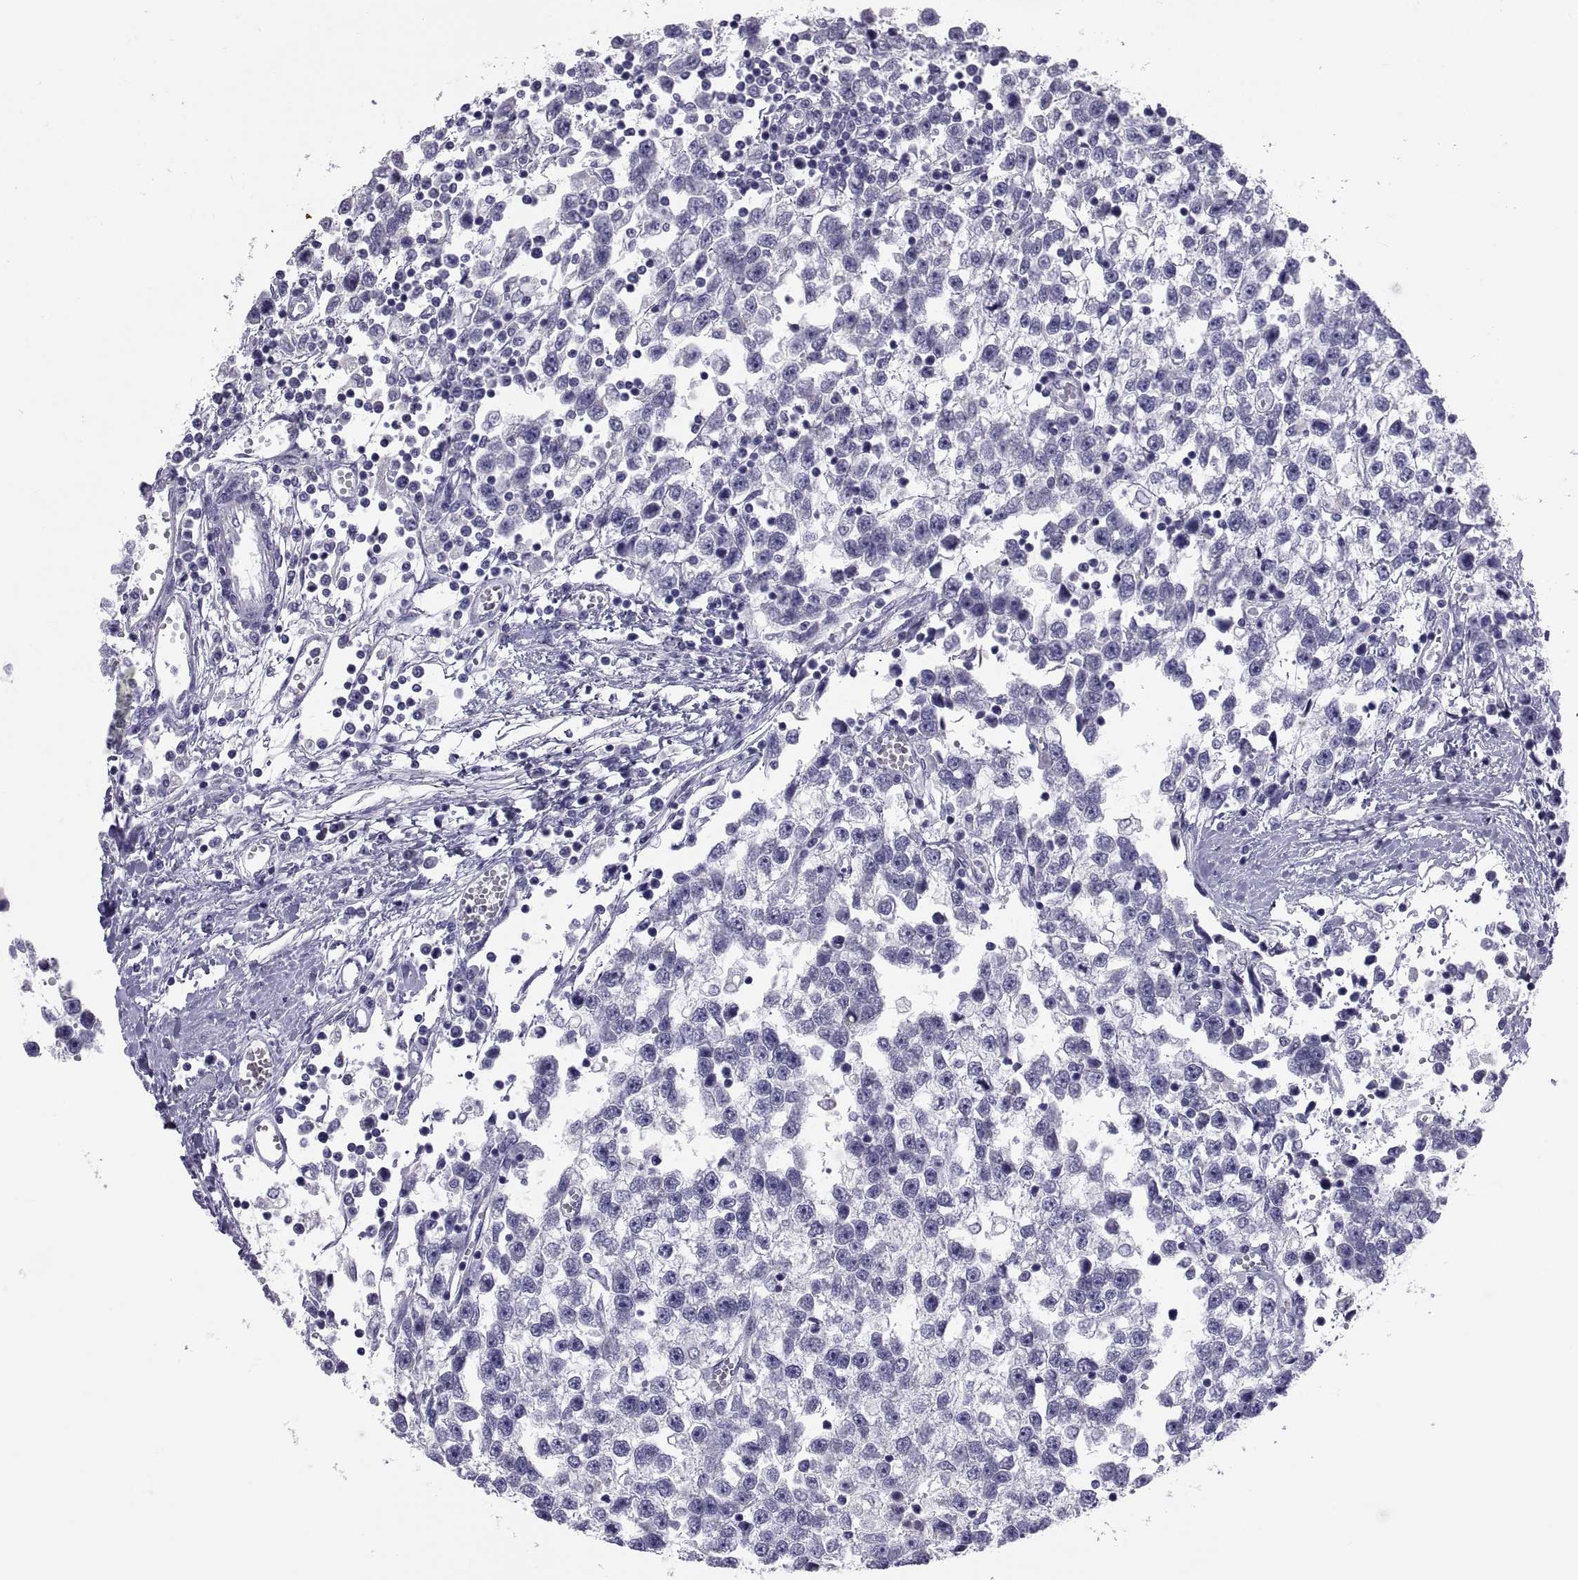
{"staining": {"intensity": "negative", "quantity": "none", "location": "none"}, "tissue": "testis cancer", "cell_type": "Tumor cells", "image_type": "cancer", "snomed": [{"axis": "morphology", "description": "Seminoma, NOS"}, {"axis": "topography", "description": "Testis"}], "caption": "This is an immunohistochemistry (IHC) histopathology image of human testis cancer (seminoma). There is no staining in tumor cells.", "gene": "NPTX2", "patient": {"sex": "male", "age": 34}}